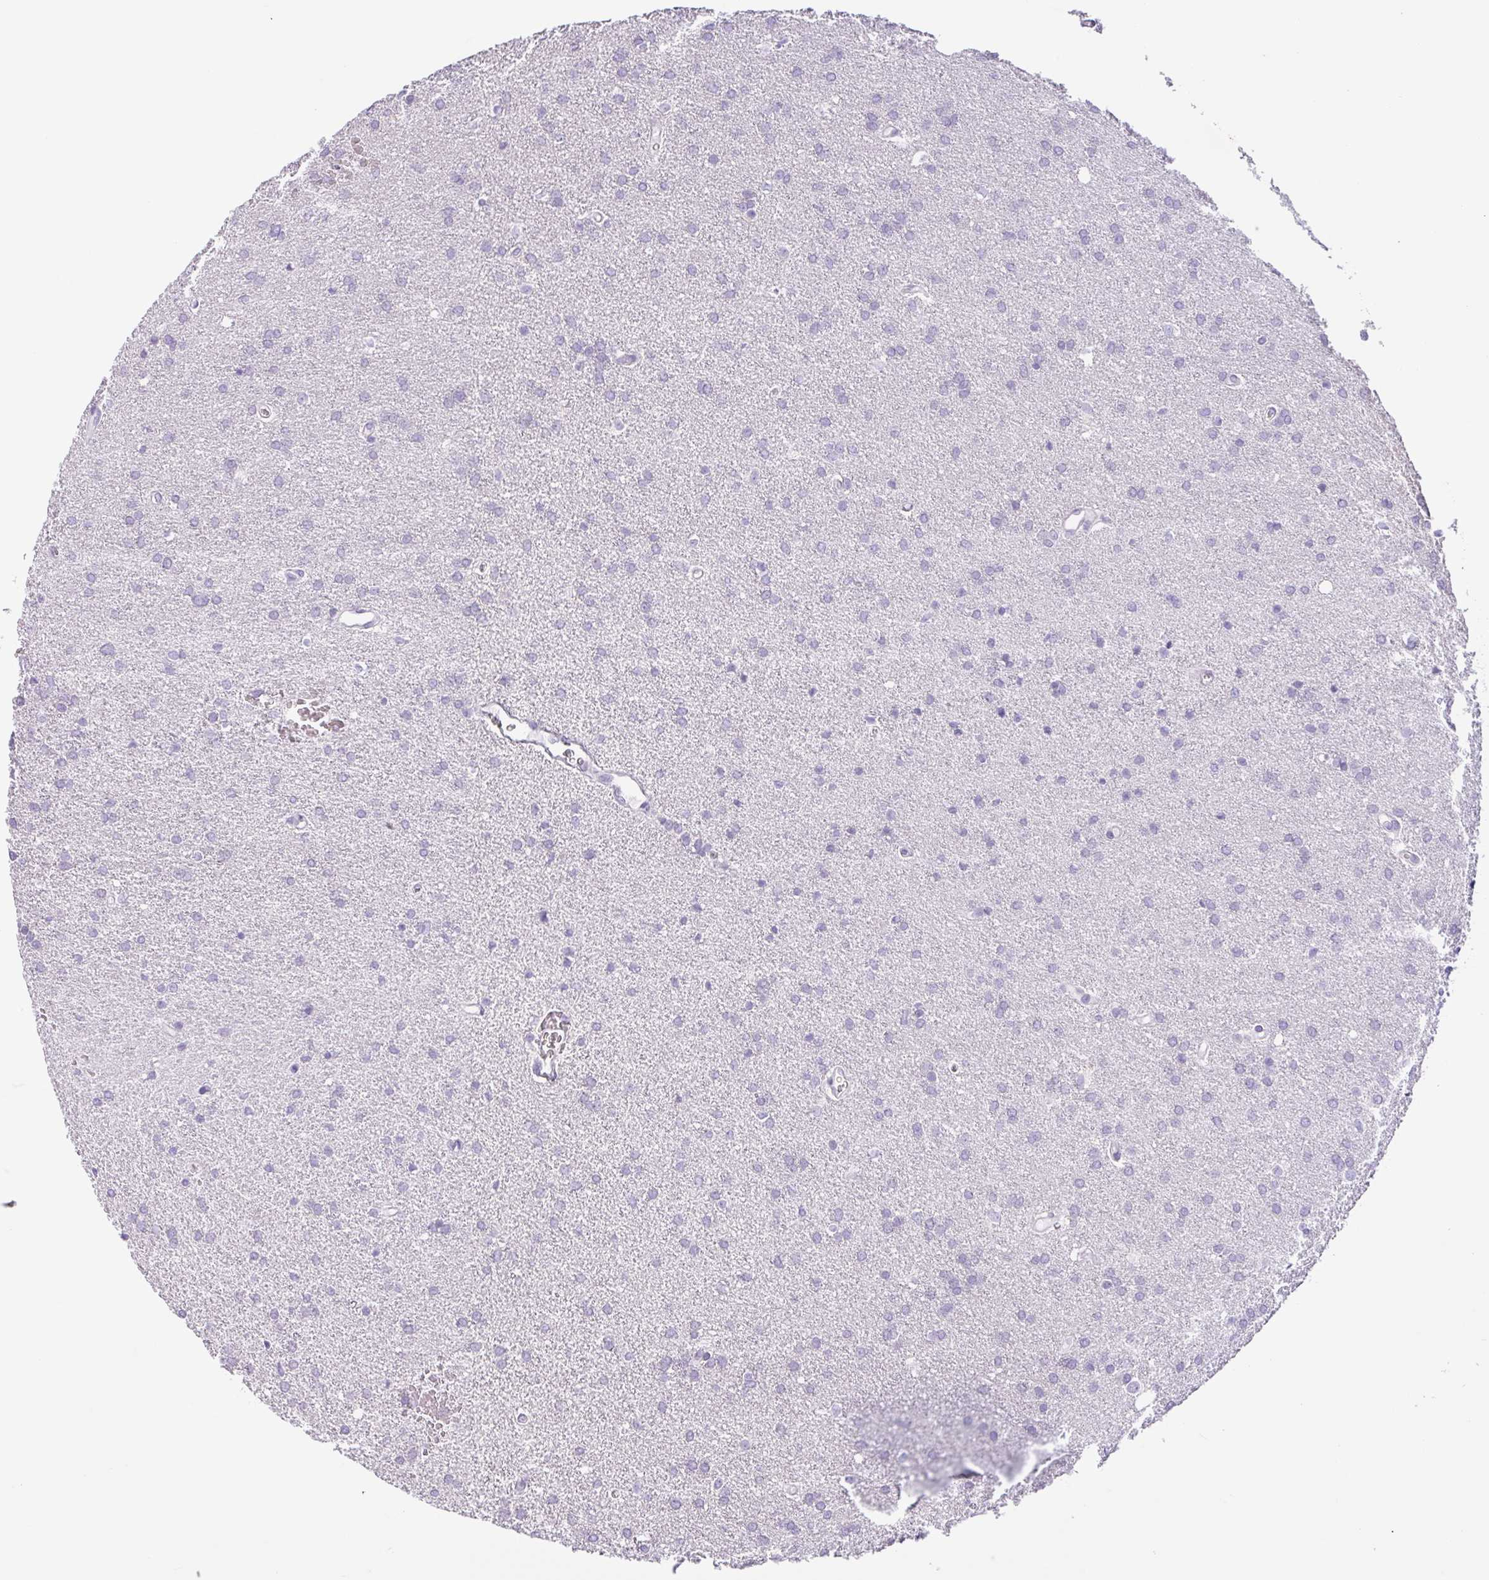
{"staining": {"intensity": "negative", "quantity": "none", "location": "none"}, "tissue": "glioma", "cell_type": "Tumor cells", "image_type": "cancer", "snomed": [{"axis": "morphology", "description": "Glioma, malignant, Low grade"}, {"axis": "topography", "description": "Brain"}], "caption": "Tumor cells are negative for brown protein staining in glioma.", "gene": "CTSE", "patient": {"sex": "female", "age": 34}}